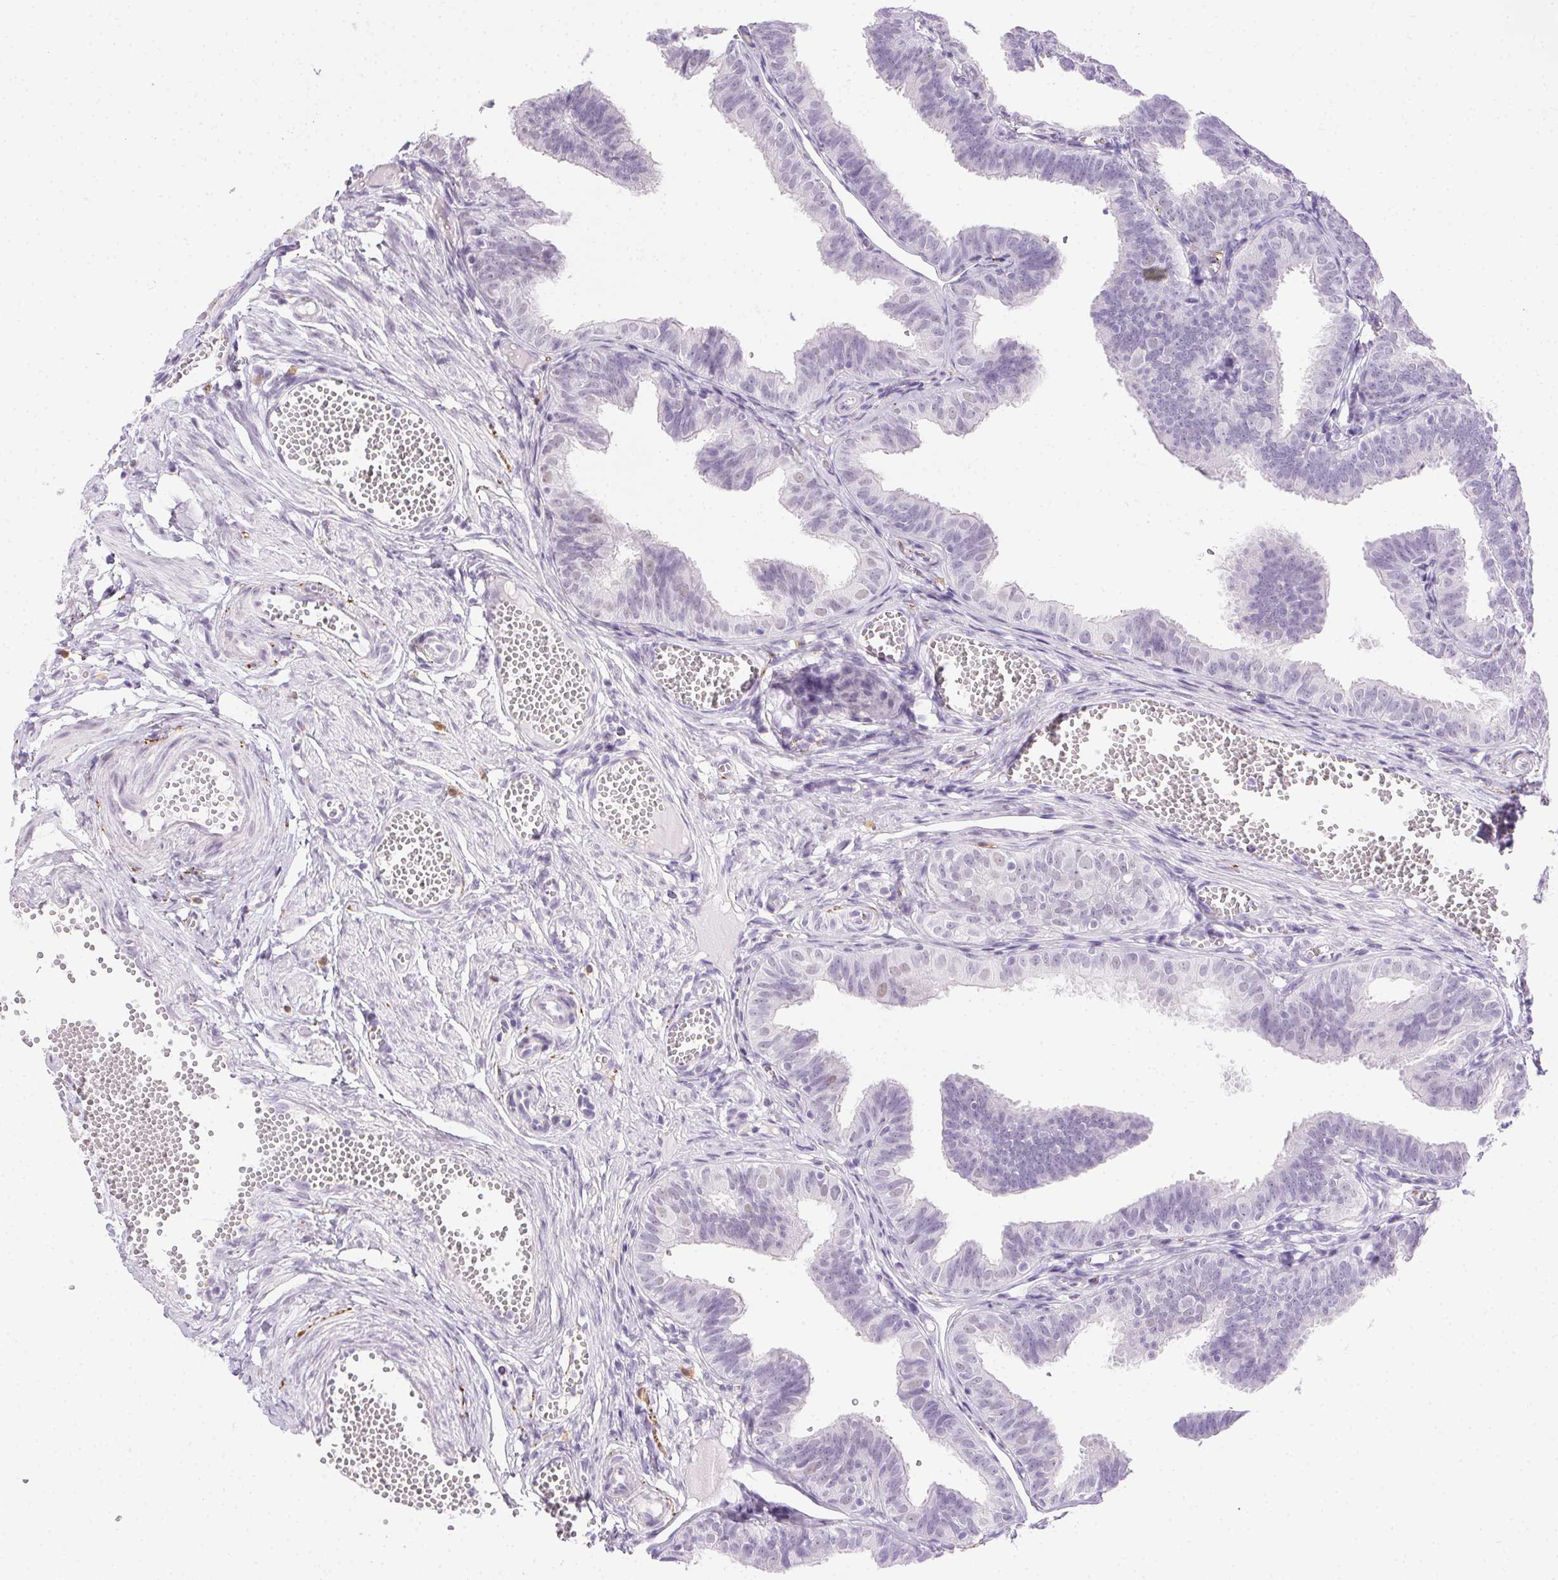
{"staining": {"intensity": "negative", "quantity": "none", "location": "none"}, "tissue": "fallopian tube", "cell_type": "Glandular cells", "image_type": "normal", "snomed": [{"axis": "morphology", "description": "Normal tissue, NOS"}, {"axis": "topography", "description": "Fallopian tube"}], "caption": "Normal fallopian tube was stained to show a protein in brown. There is no significant positivity in glandular cells.", "gene": "CADPS", "patient": {"sex": "female", "age": 25}}